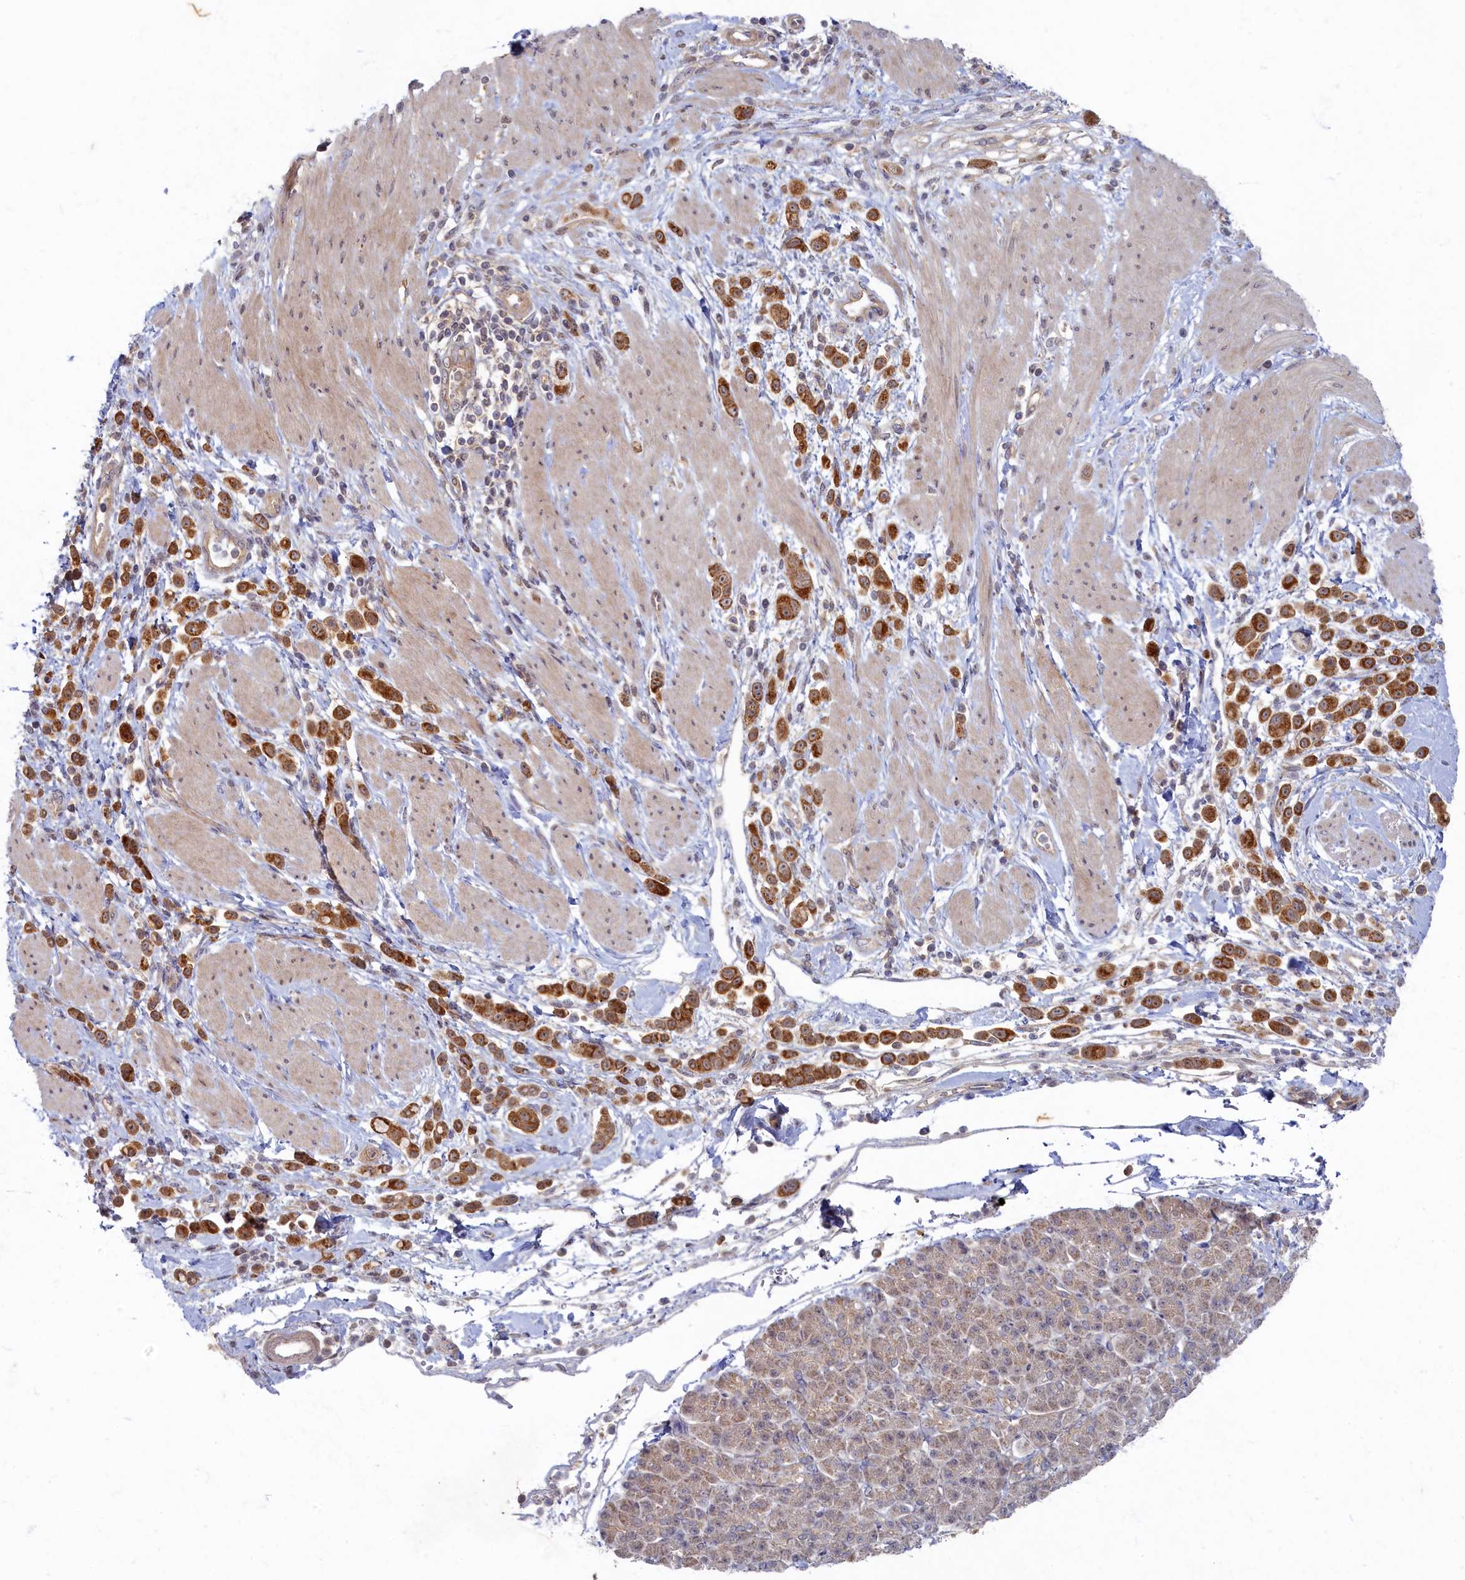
{"staining": {"intensity": "strong", "quantity": ">75%", "location": "cytoplasmic/membranous"}, "tissue": "pancreatic cancer", "cell_type": "Tumor cells", "image_type": "cancer", "snomed": [{"axis": "morphology", "description": "Normal tissue, NOS"}, {"axis": "morphology", "description": "Adenocarcinoma, NOS"}, {"axis": "topography", "description": "Pancreas"}], "caption": "Human pancreatic cancer stained with a brown dye exhibits strong cytoplasmic/membranous positive positivity in approximately >75% of tumor cells.", "gene": "WDR59", "patient": {"sex": "female", "age": 64}}